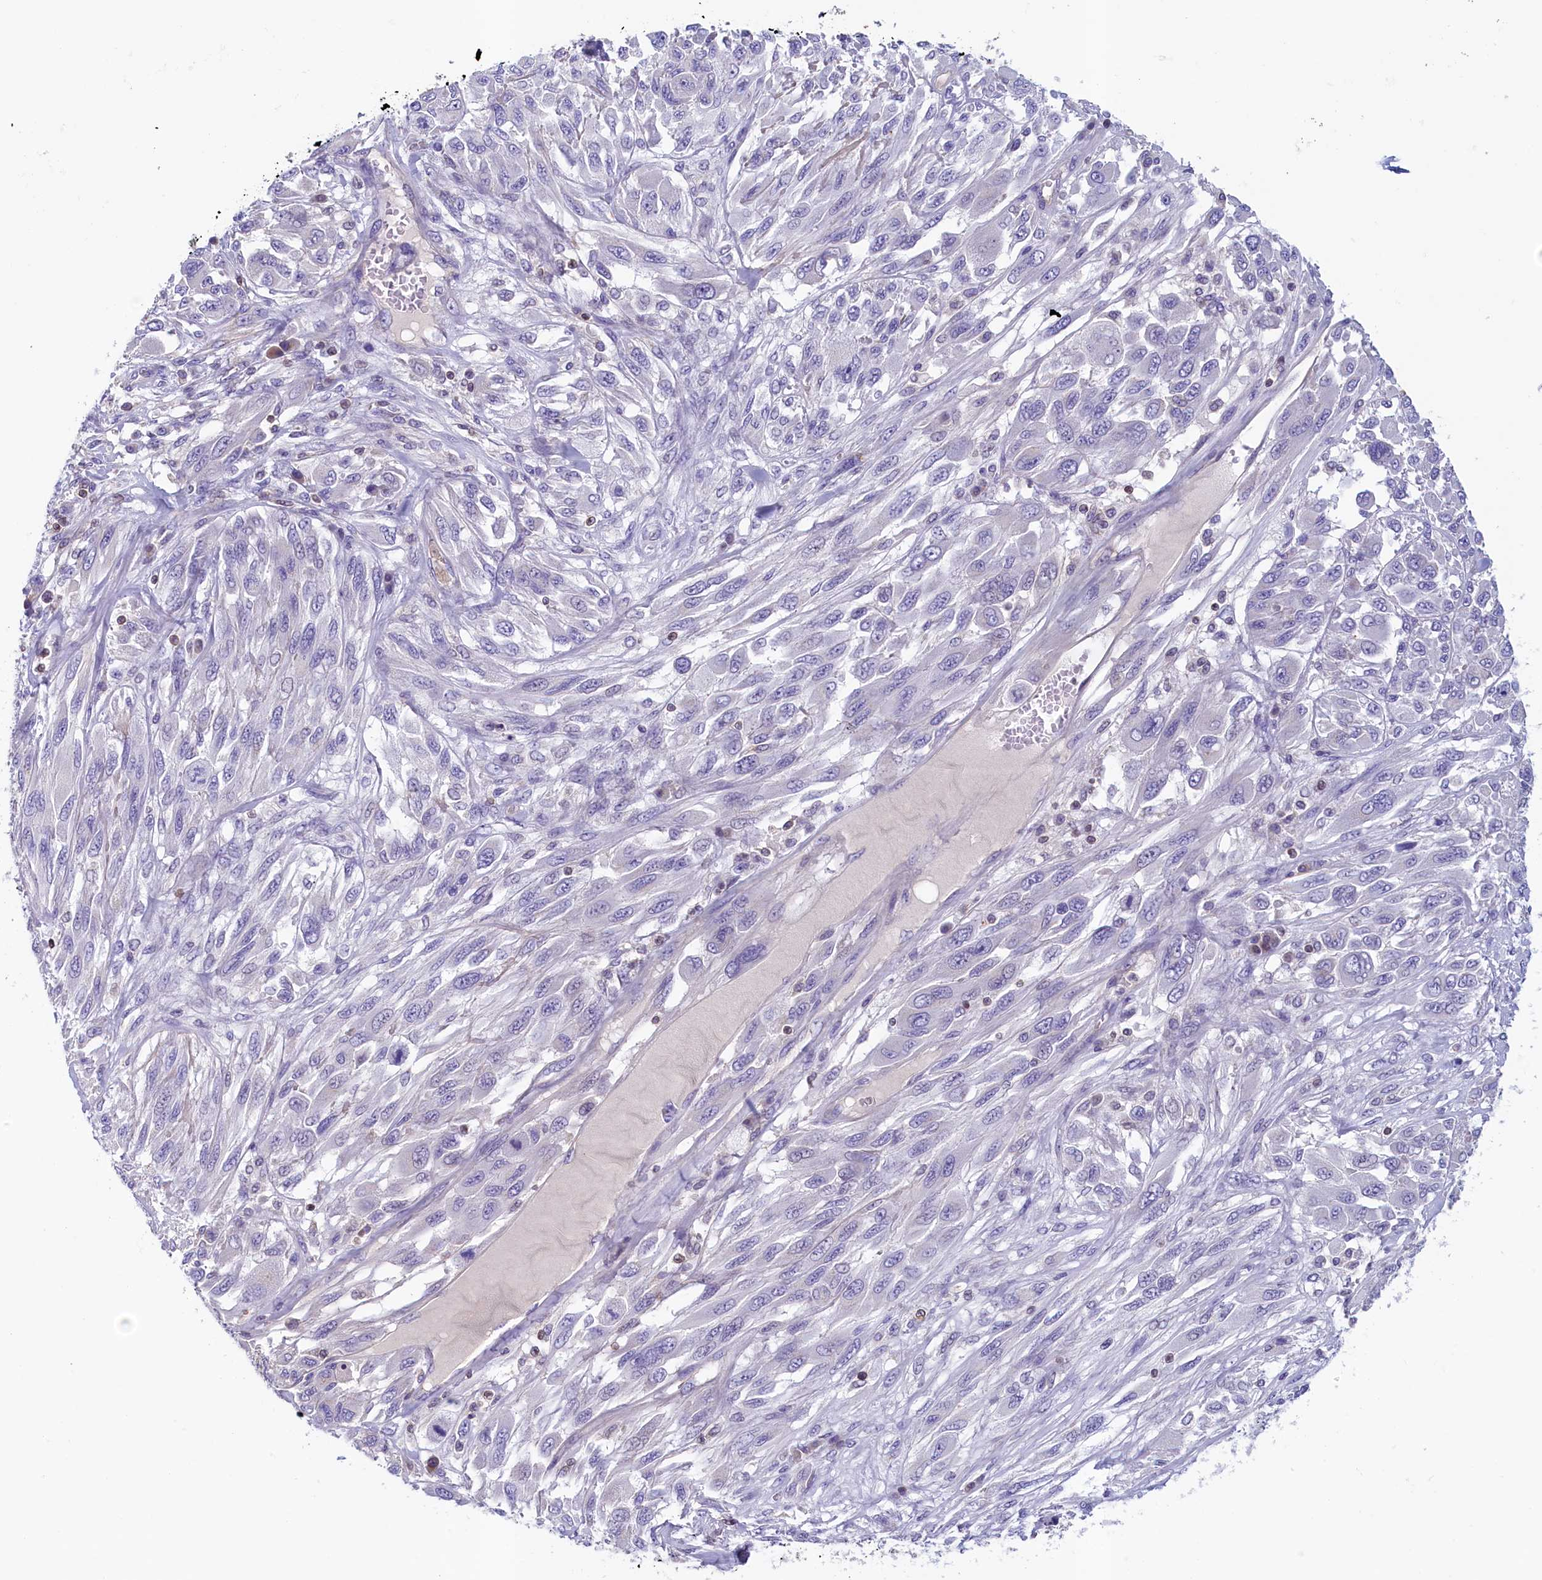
{"staining": {"intensity": "negative", "quantity": "none", "location": "none"}, "tissue": "melanoma", "cell_type": "Tumor cells", "image_type": "cancer", "snomed": [{"axis": "morphology", "description": "Malignant melanoma, NOS"}, {"axis": "topography", "description": "Skin"}], "caption": "A photomicrograph of malignant melanoma stained for a protein shows no brown staining in tumor cells.", "gene": "TRAF3IP3", "patient": {"sex": "female", "age": 91}}